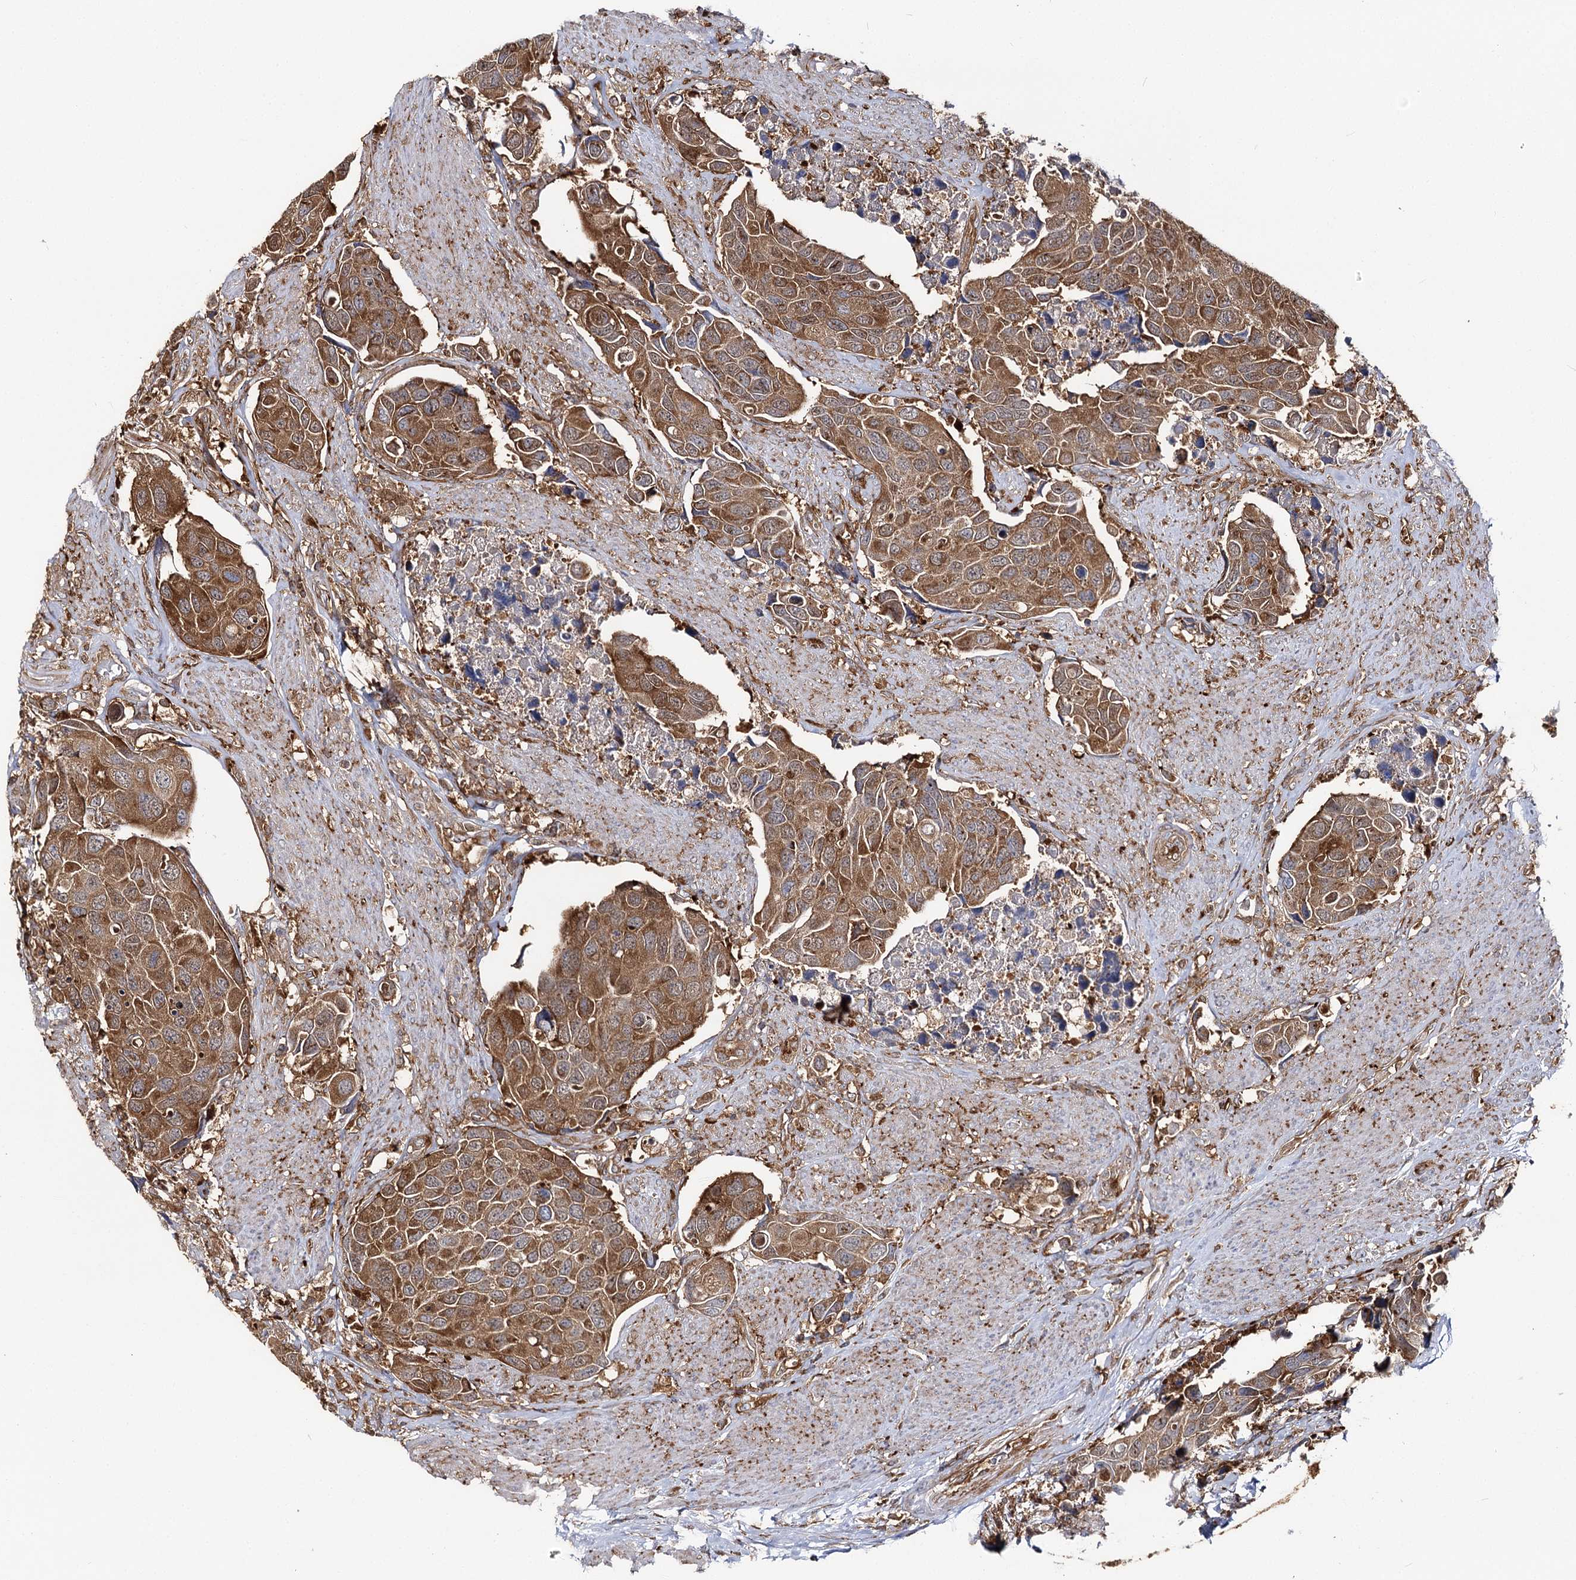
{"staining": {"intensity": "moderate", "quantity": ">75%", "location": "cytoplasmic/membranous"}, "tissue": "urothelial cancer", "cell_type": "Tumor cells", "image_type": "cancer", "snomed": [{"axis": "morphology", "description": "Urothelial carcinoma, High grade"}, {"axis": "topography", "description": "Urinary bladder"}], "caption": "Urothelial cancer tissue demonstrates moderate cytoplasmic/membranous positivity in approximately >75% of tumor cells, visualized by immunohistochemistry. Immunohistochemistry stains the protein of interest in brown and the nuclei are stained blue.", "gene": "SEC24B", "patient": {"sex": "male", "age": 74}}